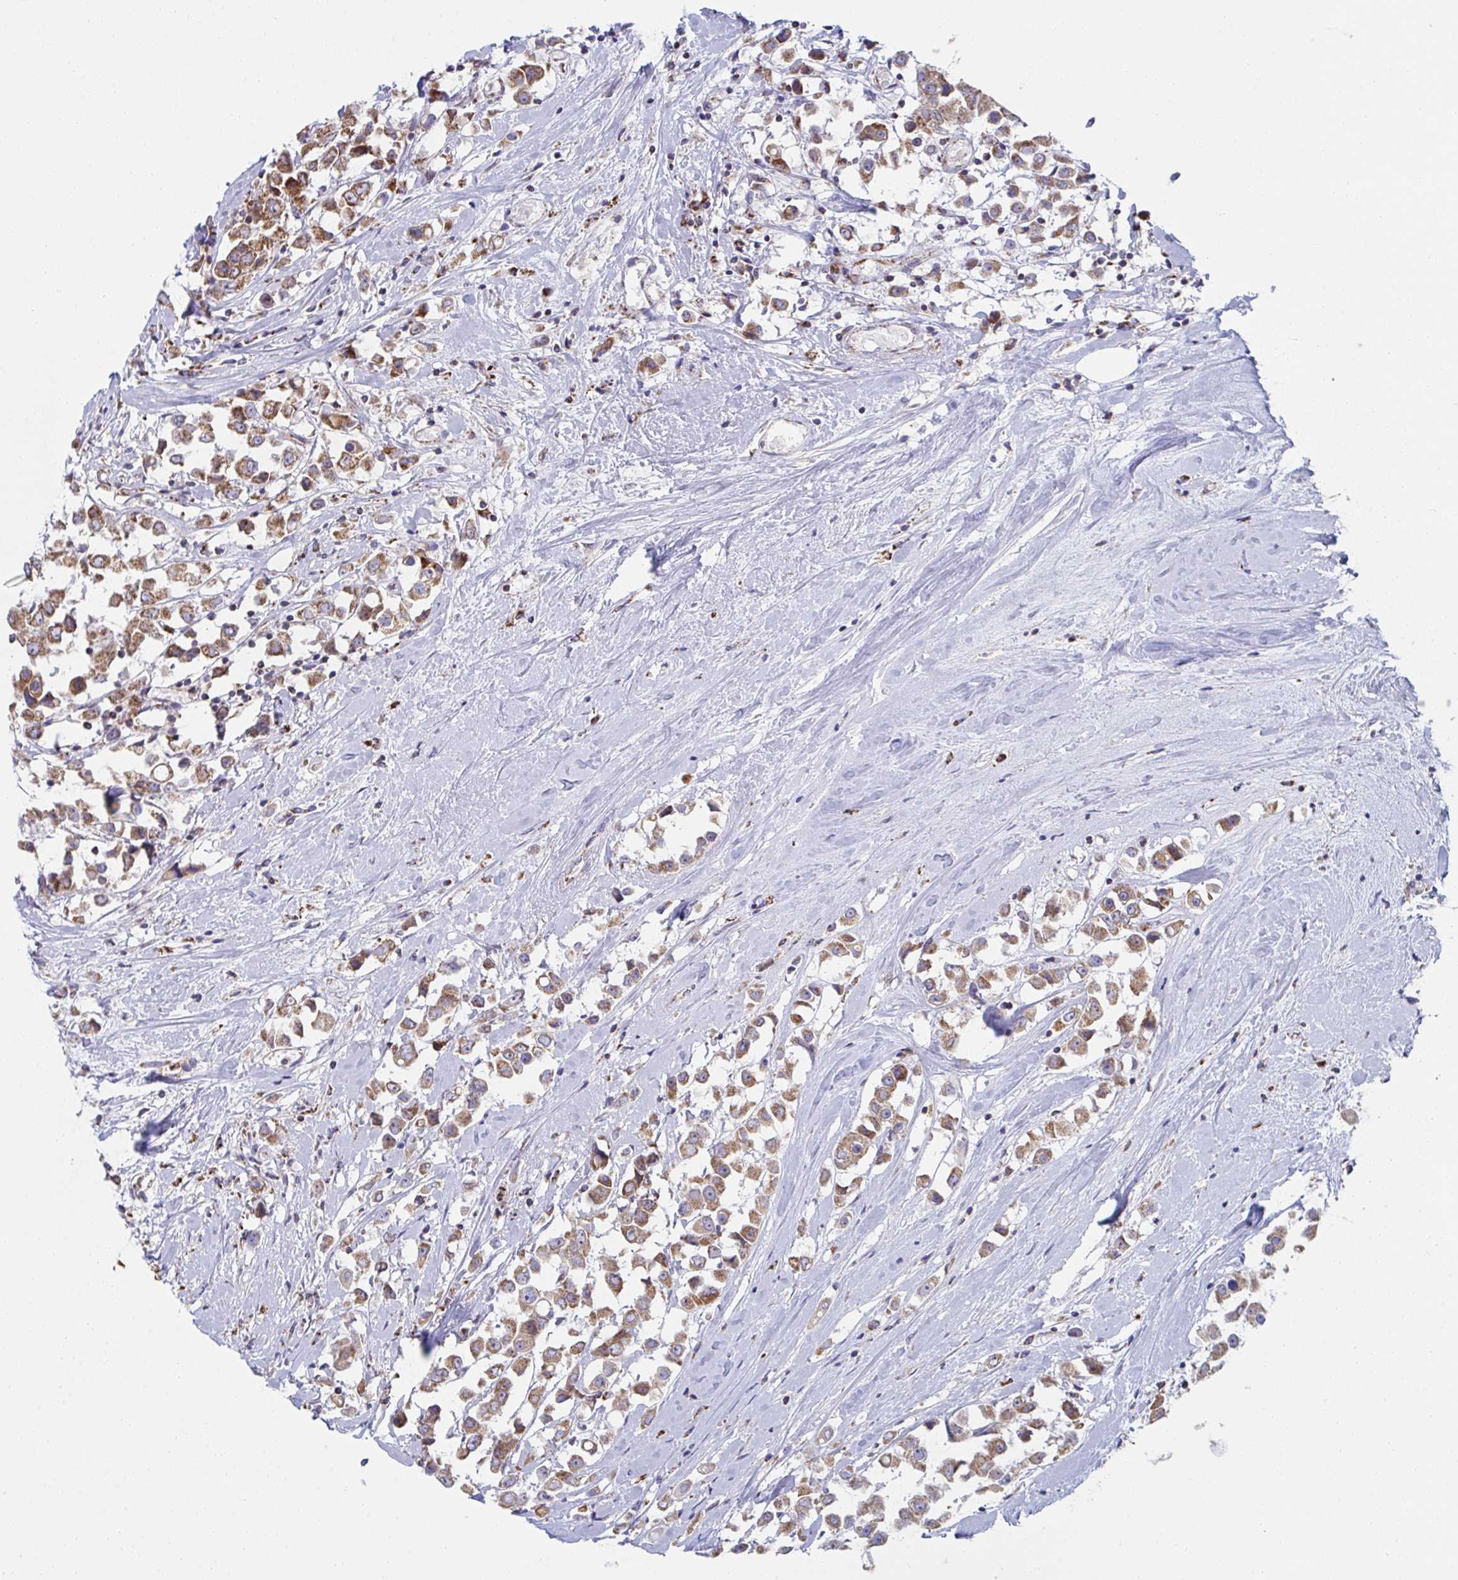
{"staining": {"intensity": "moderate", "quantity": ">75%", "location": "cytoplasmic/membranous"}, "tissue": "breast cancer", "cell_type": "Tumor cells", "image_type": "cancer", "snomed": [{"axis": "morphology", "description": "Duct carcinoma"}, {"axis": "topography", "description": "Breast"}], "caption": "Protein staining shows moderate cytoplasmic/membranous positivity in about >75% of tumor cells in breast infiltrating ductal carcinoma.", "gene": "NDUFA7", "patient": {"sex": "female", "age": 61}}